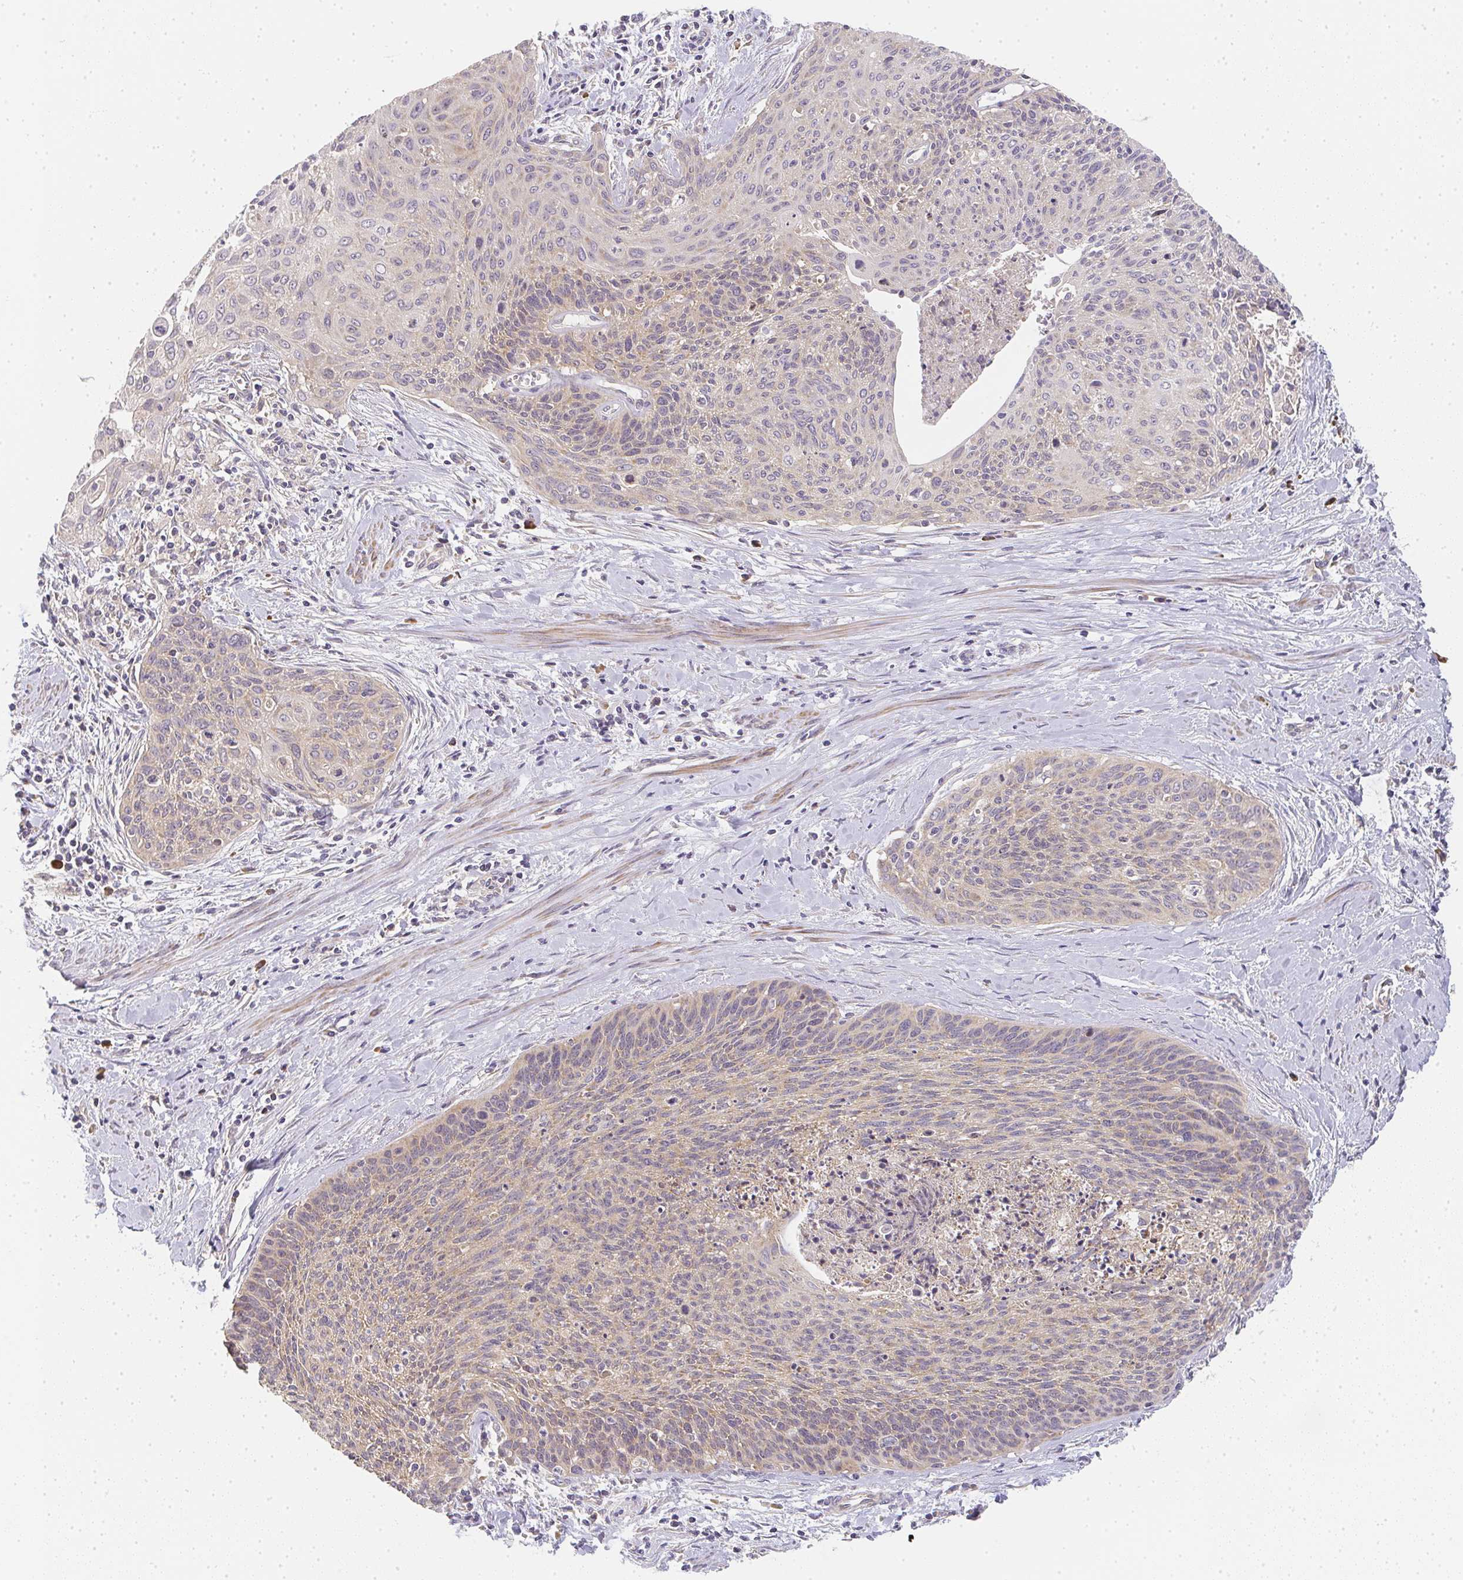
{"staining": {"intensity": "weak", "quantity": "25%-75%", "location": "cytoplasmic/membranous"}, "tissue": "cervical cancer", "cell_type": "Tumor cells", "image_type": "cancer", "snomed": [{"axis": "morphology", "description": "Squamous cell carcinoma, NOS"}, {"axis": "topography", "description": "Cervix"}], "caption": "Human squamous cell carcinoma (cervical) stained with a protein marker exhibits weak staining in tumor cells.", "gene": "SLC35B3", "patient": {"sex": "female", "age": 55}}